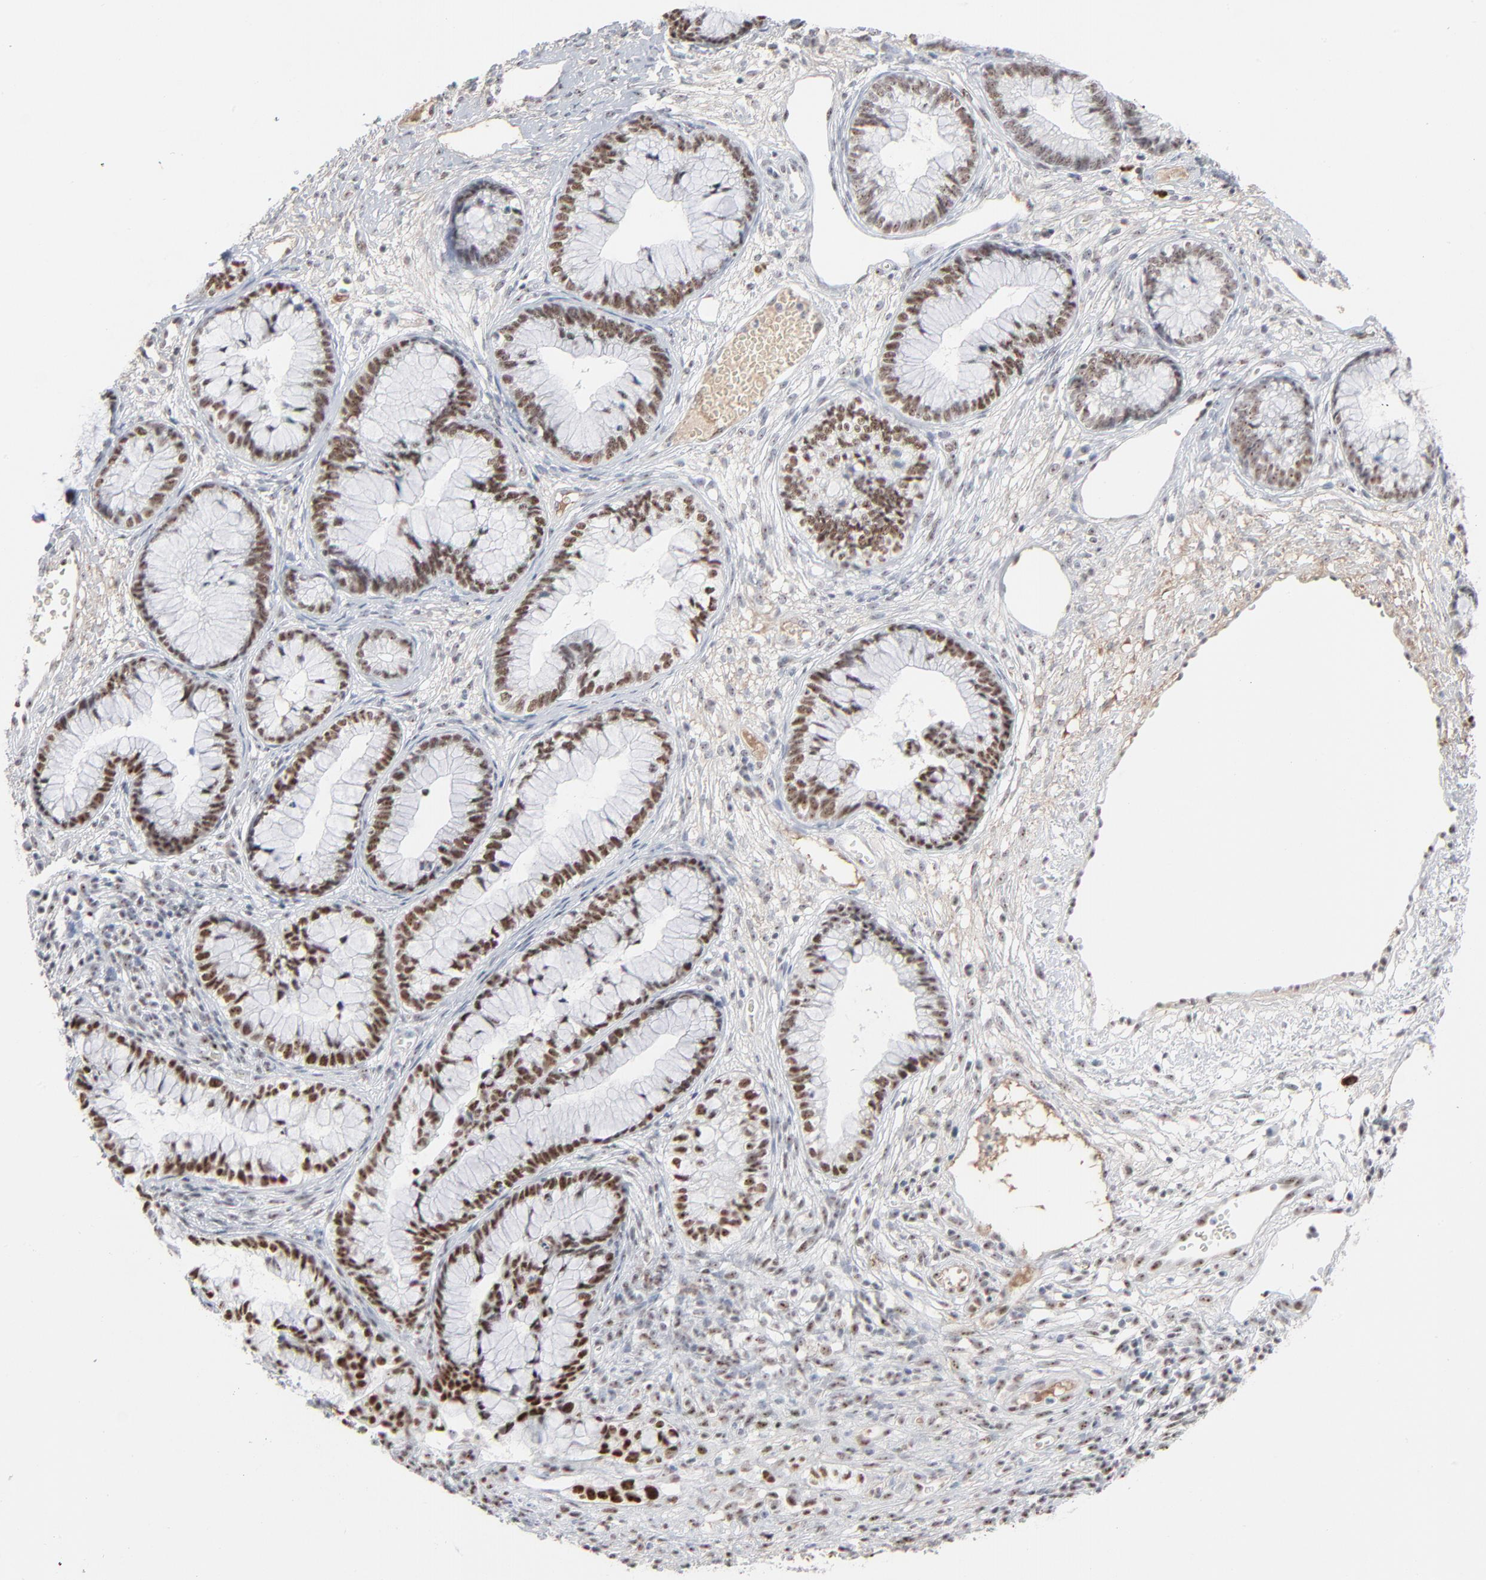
{"staining": {"intensity": "moderate", "quantity": ">75%", "location": "nuclear"}, "tissue": "cervical cancer", "cell_type": "Tumor cells", "image_type": "cancer", "snomed": [{"axis": "morphology", "description": "Adenocarcinoma, NOS"}, {"axis": "topography", "description": "Cervix"}], "caption": "An image showing moderate nuclear staining in approximately >75% of tumor cells in adenocarcinoma (cervical), as visualized by brown immunohistochemical staining.", "gene": "MPHOSPH6", "patient": {"sex": "female", "age": 44}}